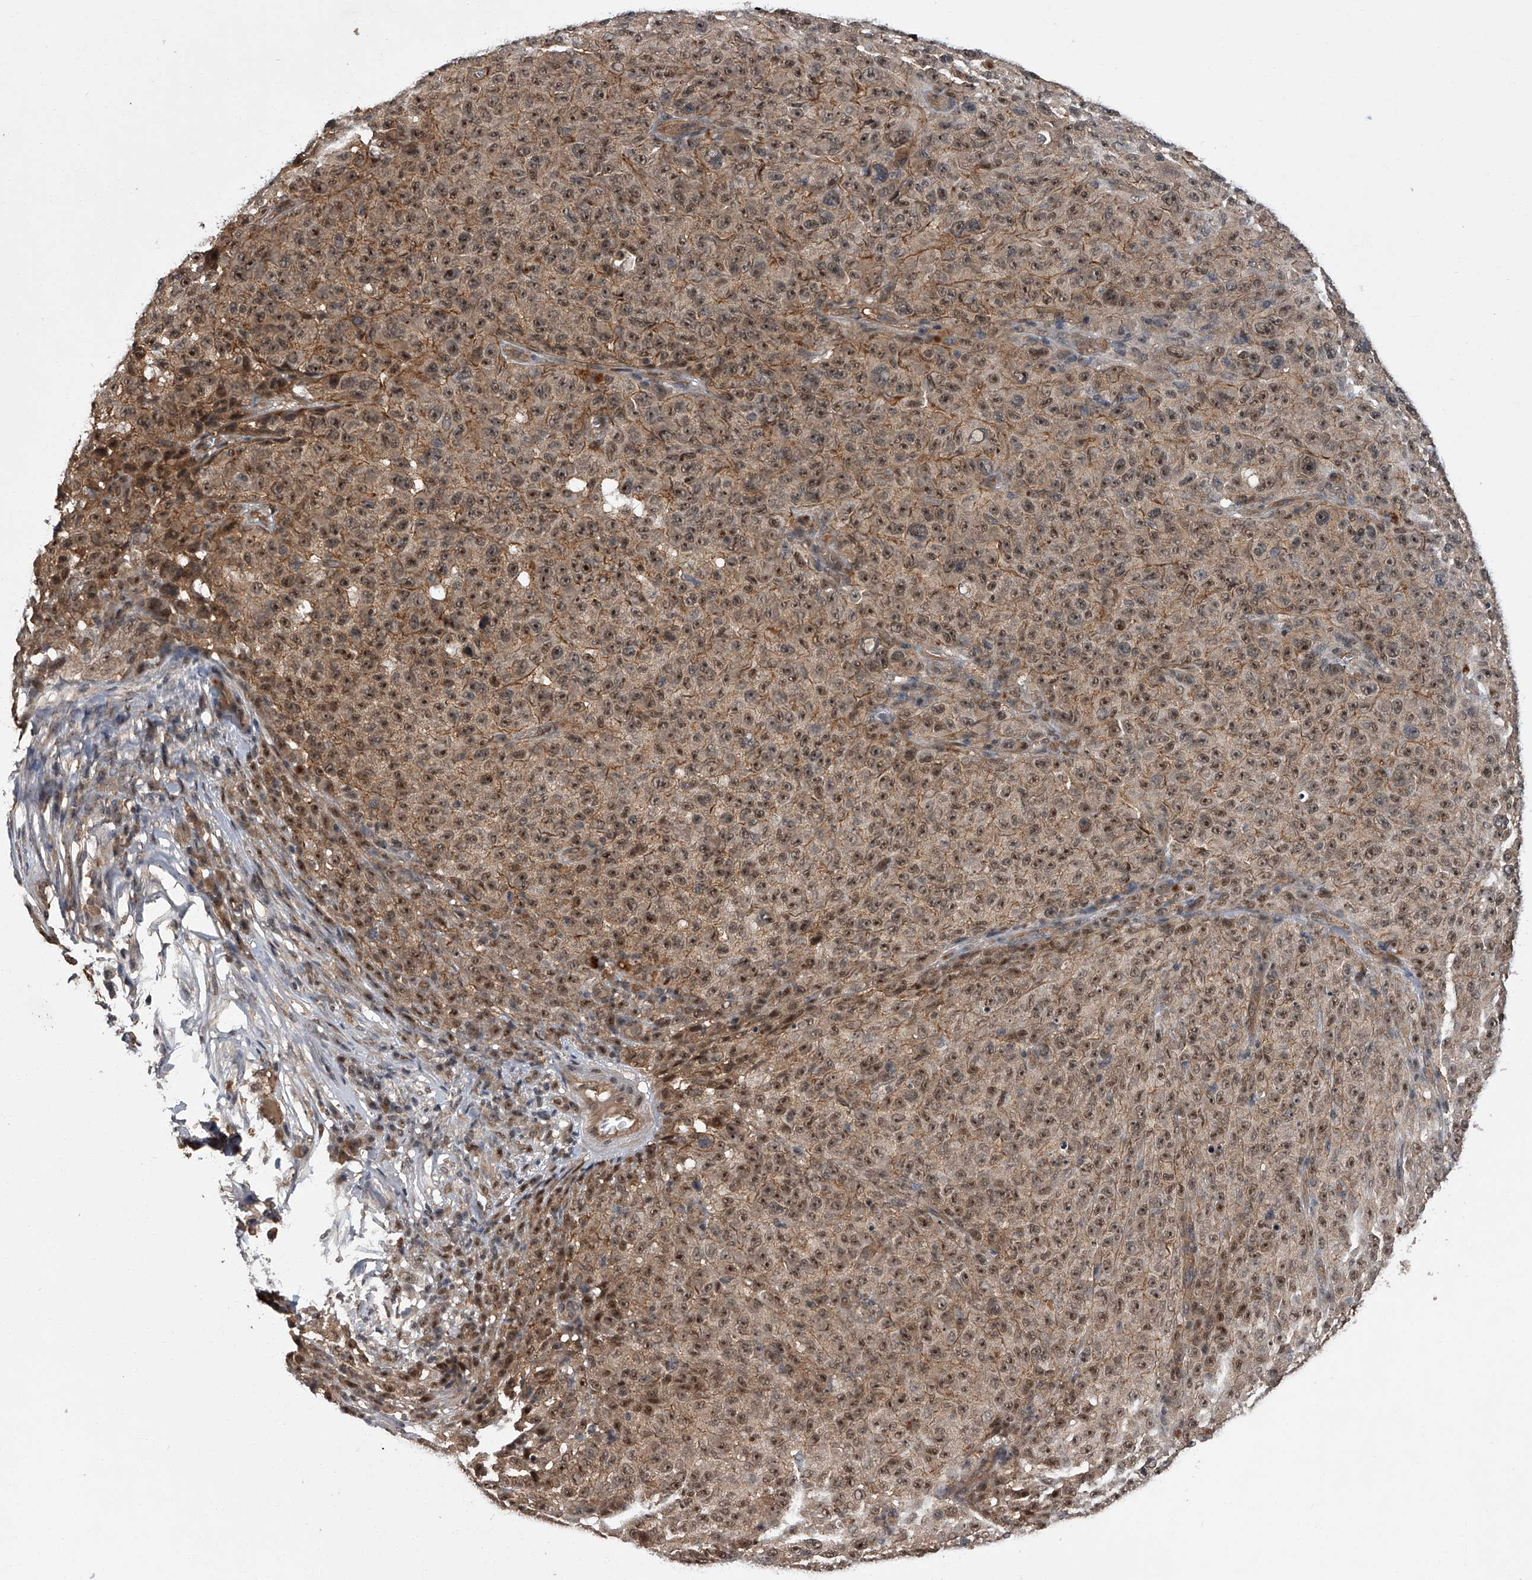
{"staining": {"intensity": "moderate", "quantity": ">75%", "location": "cytoplasmic/membranous,nuclear"}, "tissue": "melanoma", "cell_type": "Tumor cells", "image_type": "cancer", "snomed": [{"axis": "morphology", "description": "Malignant melanoma, NOS"}, {"axis": "topography", "description": "Skin"}], "caption": "Moderate cytoplasmic/membranous and nuclear staining for a protein is seen in approximately >75% of tumor cells of melanoma using IHC.", "gene": "SLC12A8", "patient": {"sex": "female", "age": 82}}